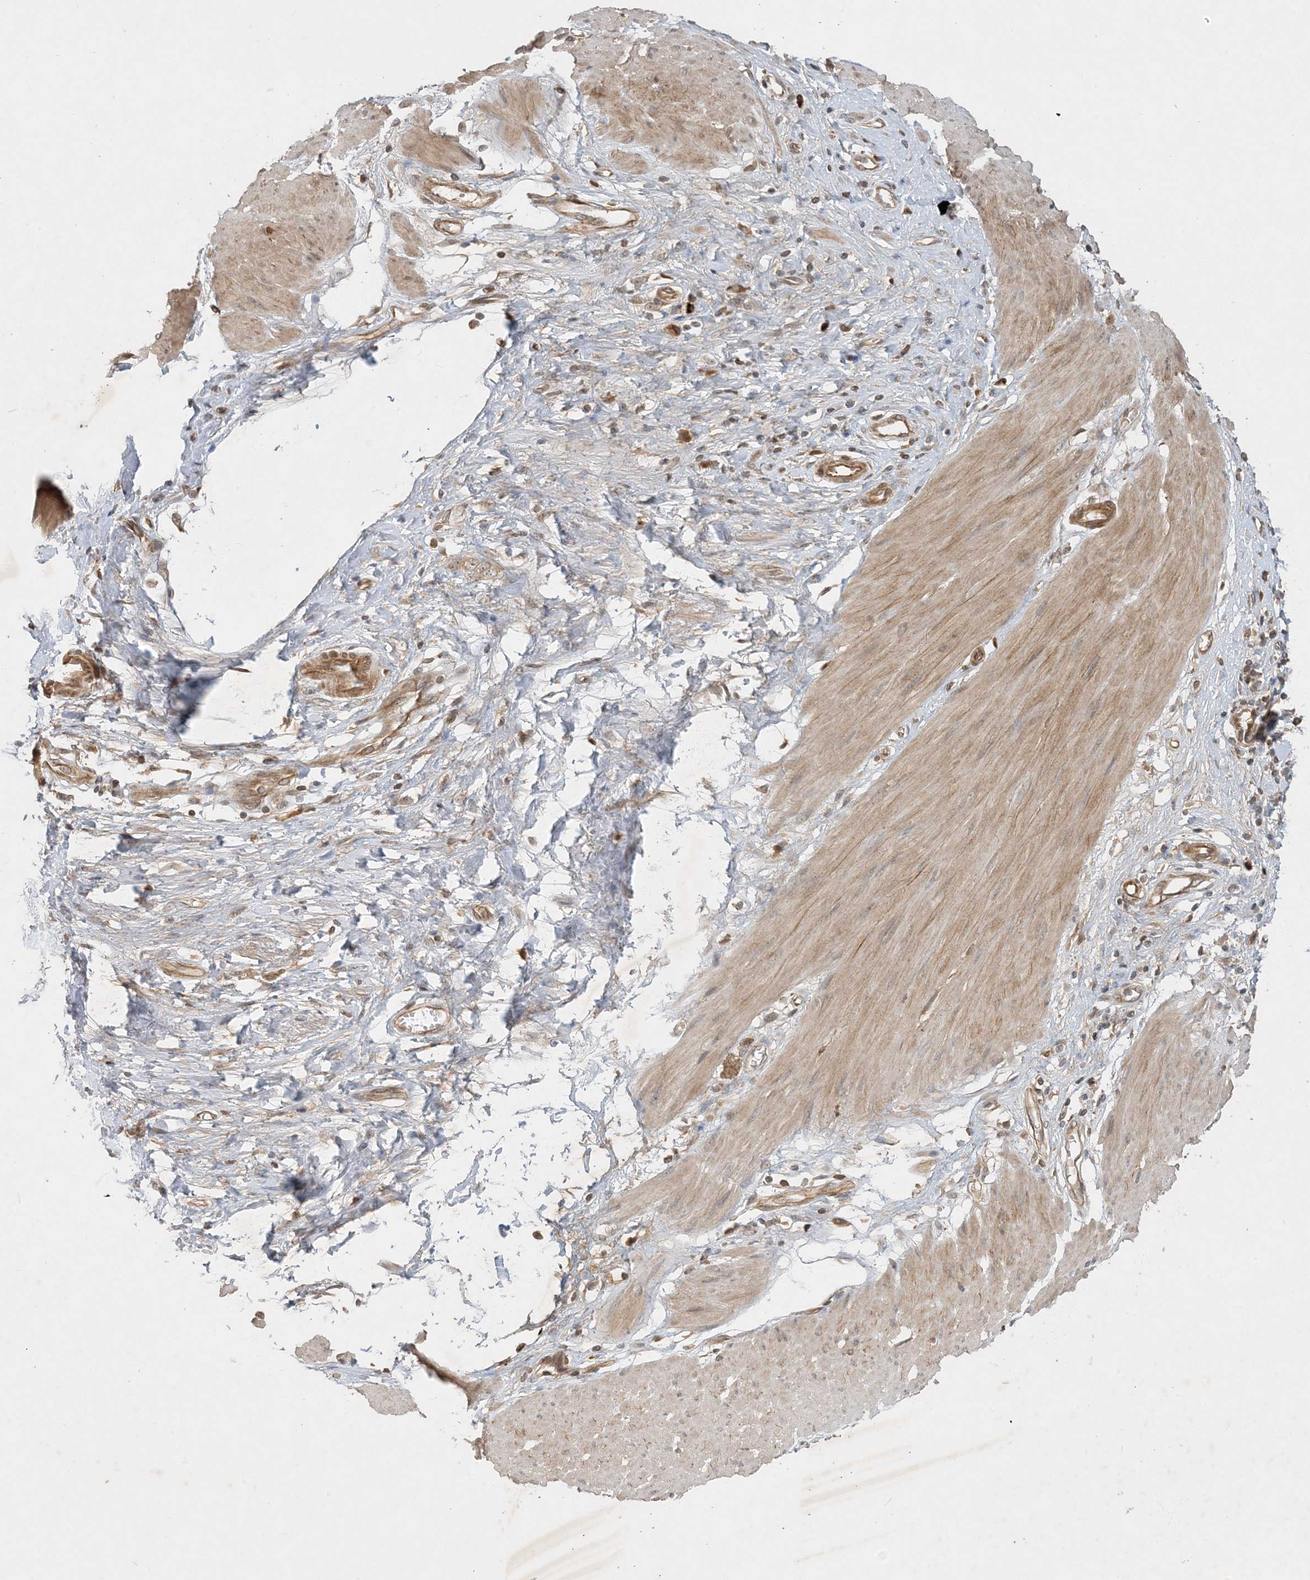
{"staining": {"intensity": "moderate", "quantity": ">75%", "location": "cytoplasmic/membranous"}, "tissue": "stomach cancer", "cell_type": "Tumor cells", "image_type": "cancer", "snomed": [{"axis": "morphology", "description": "Adenocarcinoma, NOS"}, {"axis": "topography", "description": "Stomach"}], "caption": "A high-resolution image shows immunohistochemistry staining of stomach cancer, which reveals moderate cytoplasmic/membranous staining in approximately >75% of tumor cells.", "gene": "ZCCHC4", "patient": {"sex": "female", "age": 76}}